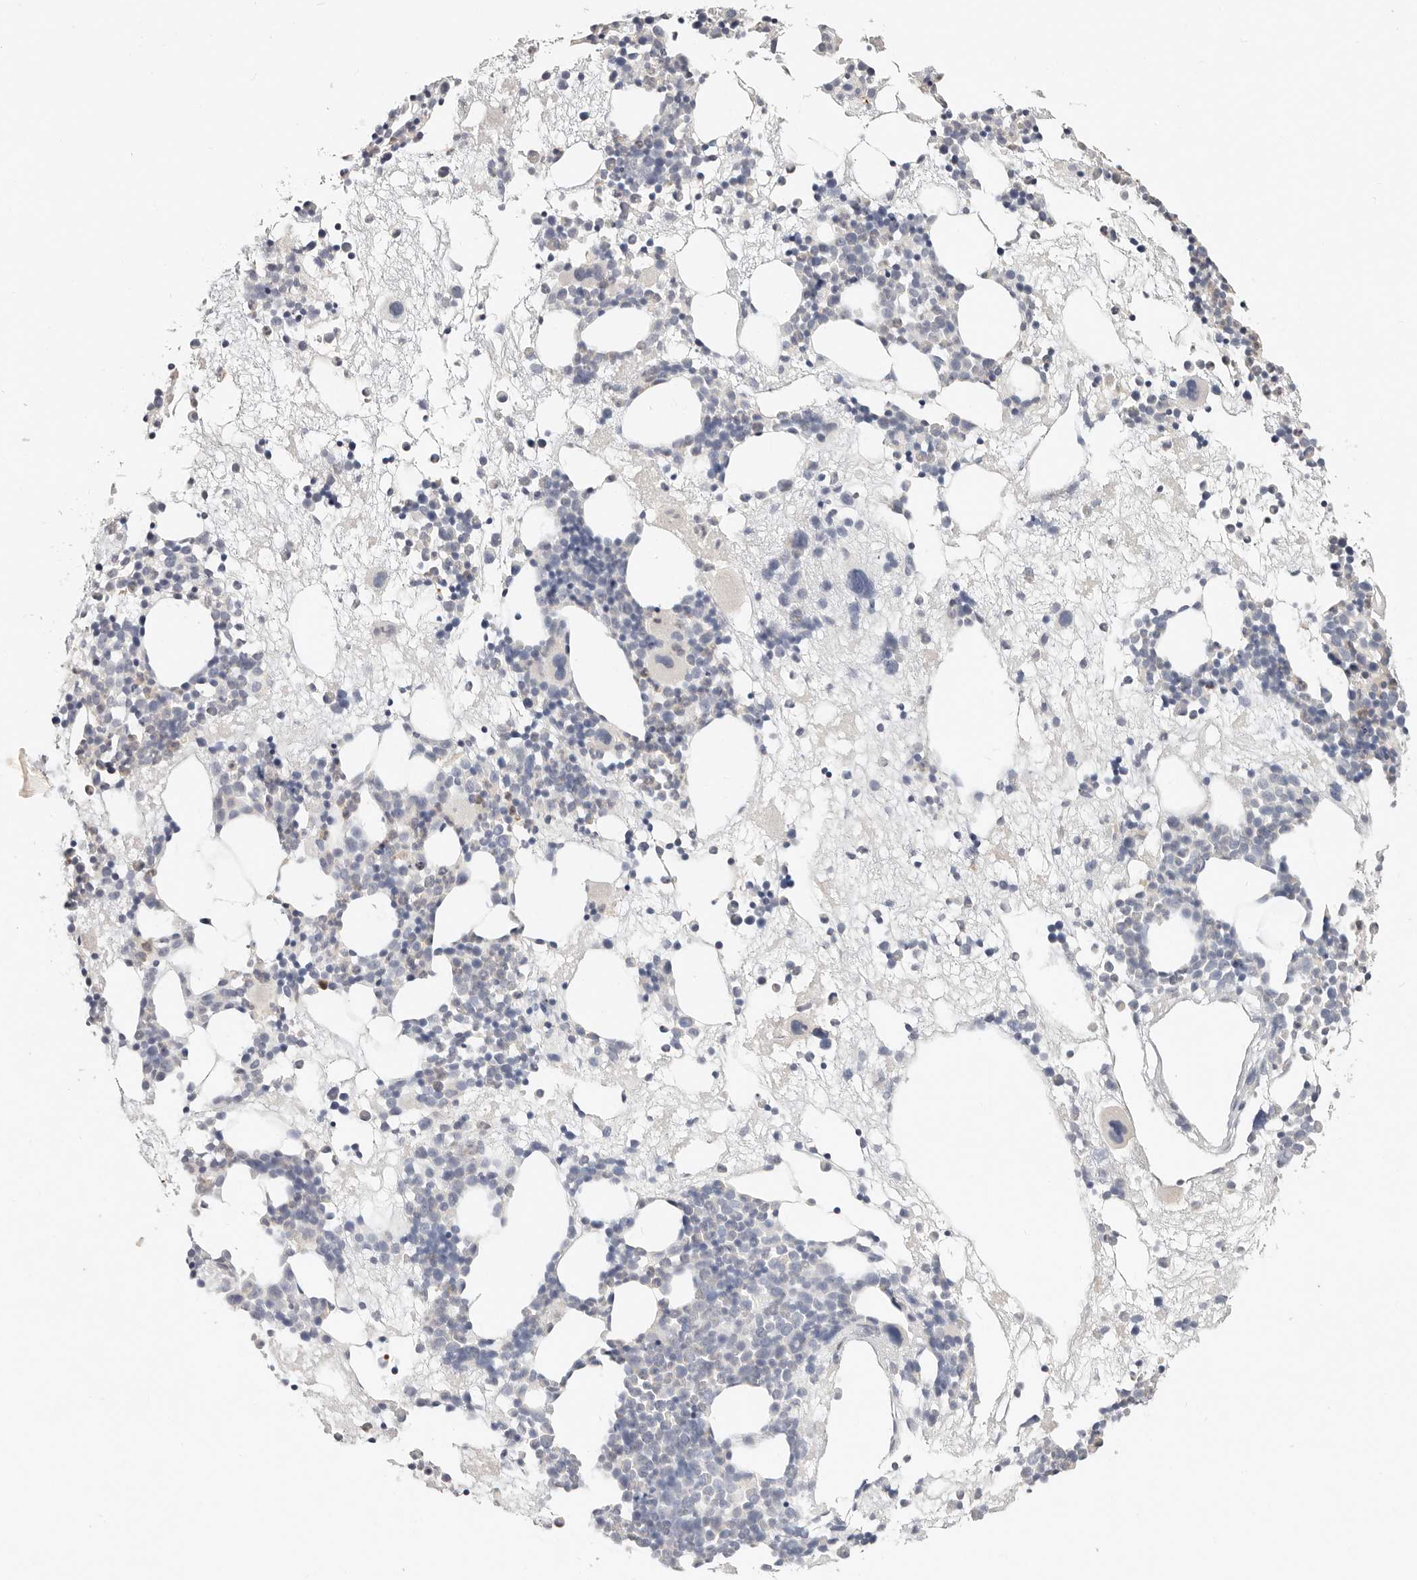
{"staining": {"intensity": "negative", "quantity": "none", "location": "none"}, "tissue": "bone marrow", "cell_type": "Hematopoietic cells", "image_type": "normal", "snomed": [{"axis": "morphology", "description": "Normal tissue, NOS"}, {"axis": "topography", "description": "Bone marrow"}], "caption": "The histopathology image reveals no staining of hematopoietic cells in benign bone marrow. (DAB (3,3'-diaminobenzidine) IHC, high magnification).", "gene": "TMEM63B", "patient": {"sex": "male", "age": 50}}